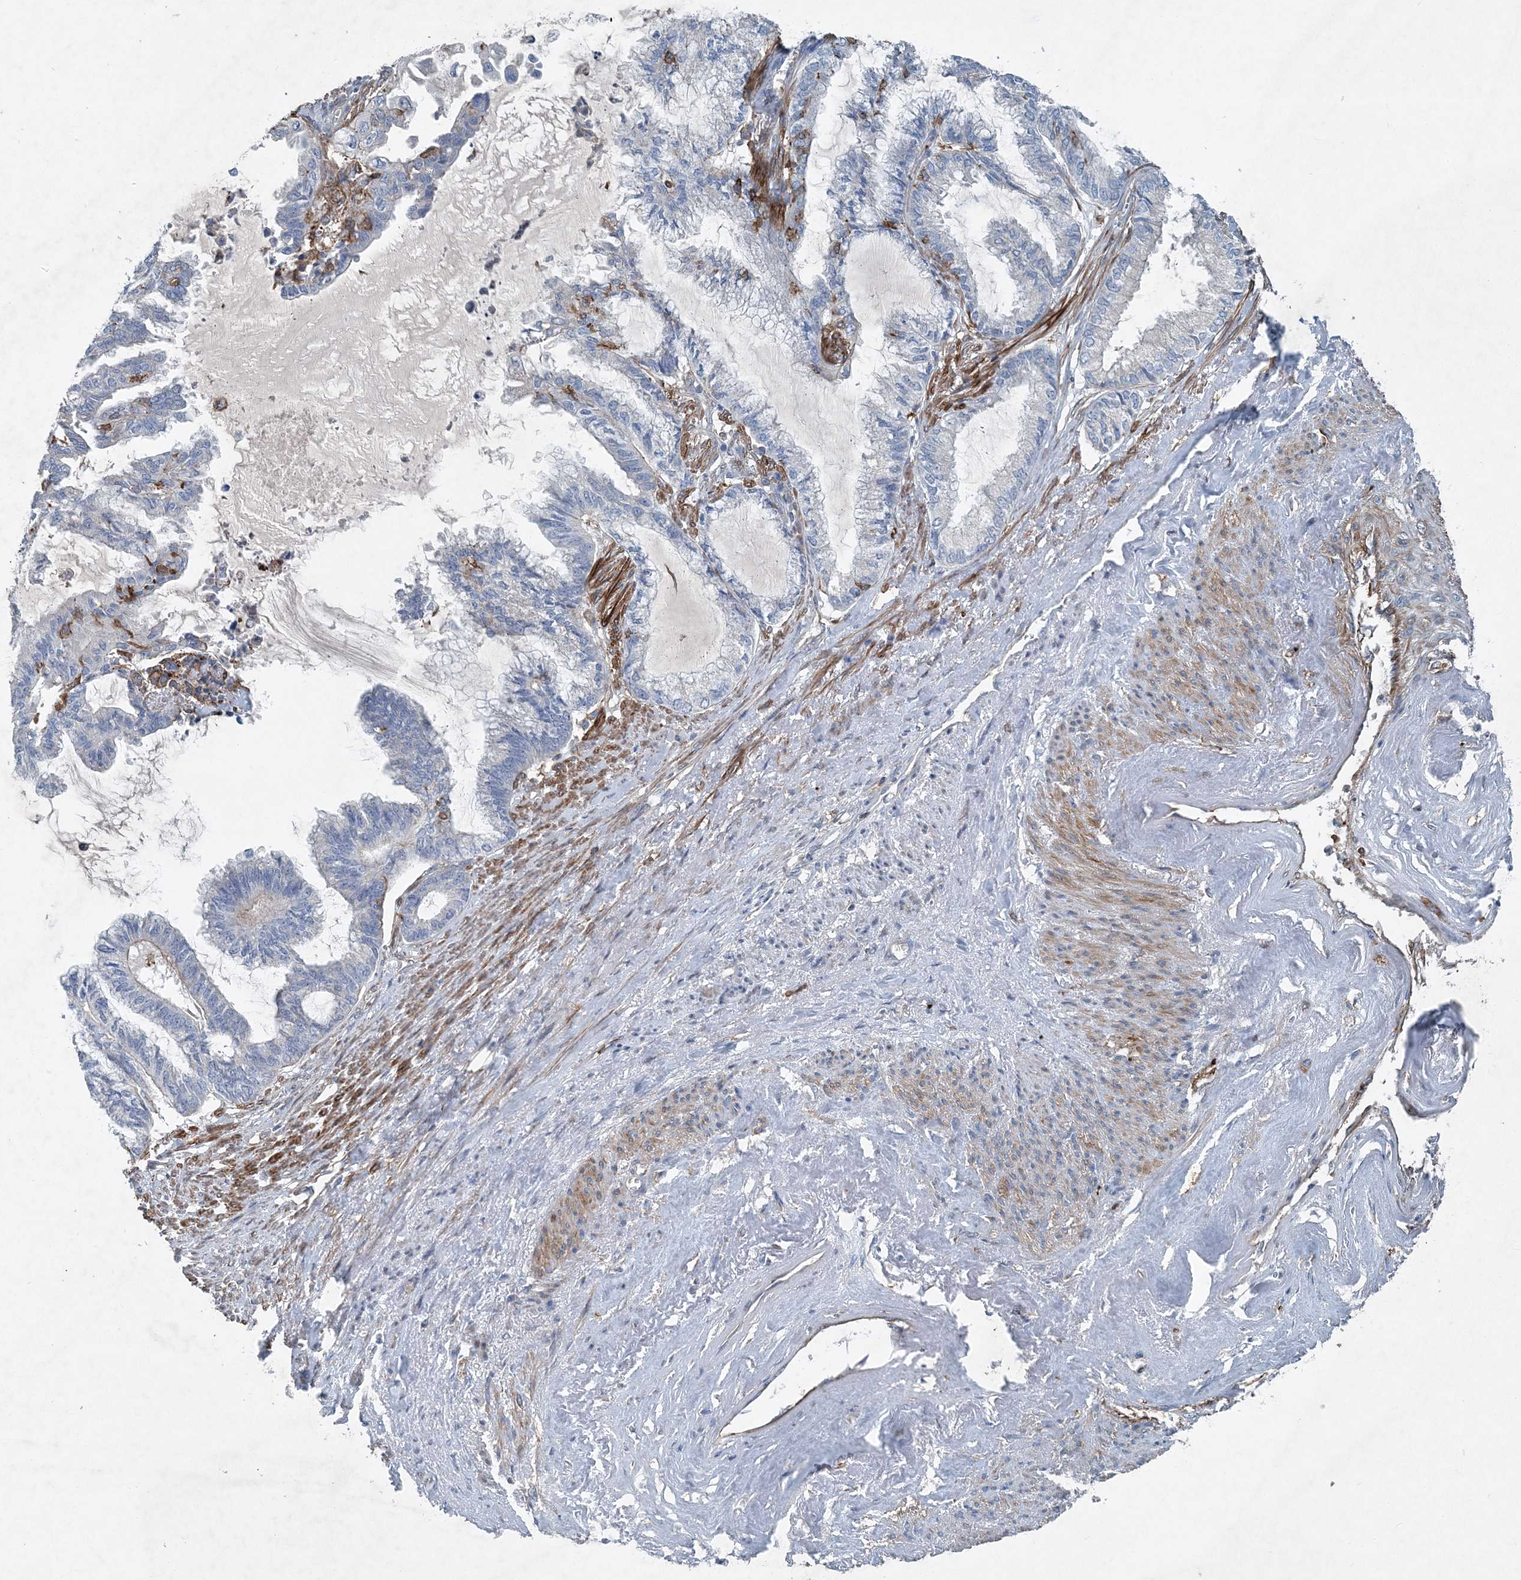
{"staining": {"intensity": "negative", "quantity": "none", "location": "none"}, "tissue": "endometrial cancer", "cell_type": "Tumor cells", "image_type": "cancer", "snomed": [{"axis": "morphology", "description": "Adenocarcinoma, NOS"}, {"axis": "topography", "description": "Endometrium"}], "caption": "Endometrial cancer was stained to show a protein in brown. There is no significant staining in tumor cells. The staining was performed using DAB to visualize the protein expression in brown, while the nuclei were stained in blue with hematoxylin (Magnification: 20x).", "gene": "DGUOK", "patient": {"sex": "female", "age": 86}}